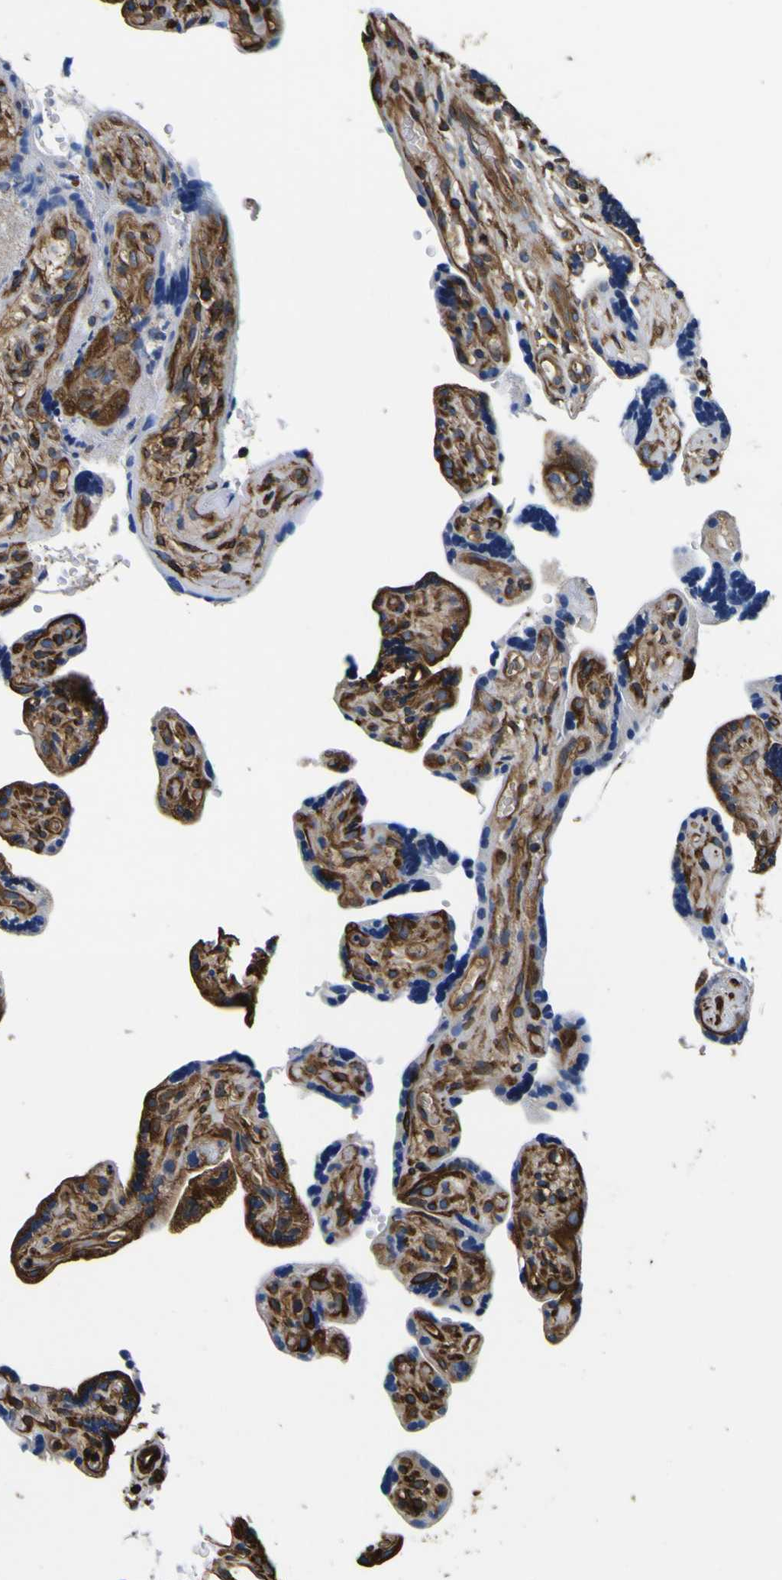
{"staining": {"intensity": "strong", "quantity": ">75%", "location": "cytoplasmic/membranous"}, "tissue": "placenta", "cell_type": "Decidual cells", "image_type": "normal", "snomed": [{"axis": "morphology", "description": "Normal tissue, NOS"}, {"axis": "topography", "description": "Placenta"}], "caption": "An immunohistochemistry (IHC) photomicrograph of normal tissue is shown. Protein staining in brown shows strong cytoplasmic/membranous positivity in placenta within decidual cells.", "gene": "TUBA1B", "patient": {"sex": "female", "age": 30}}